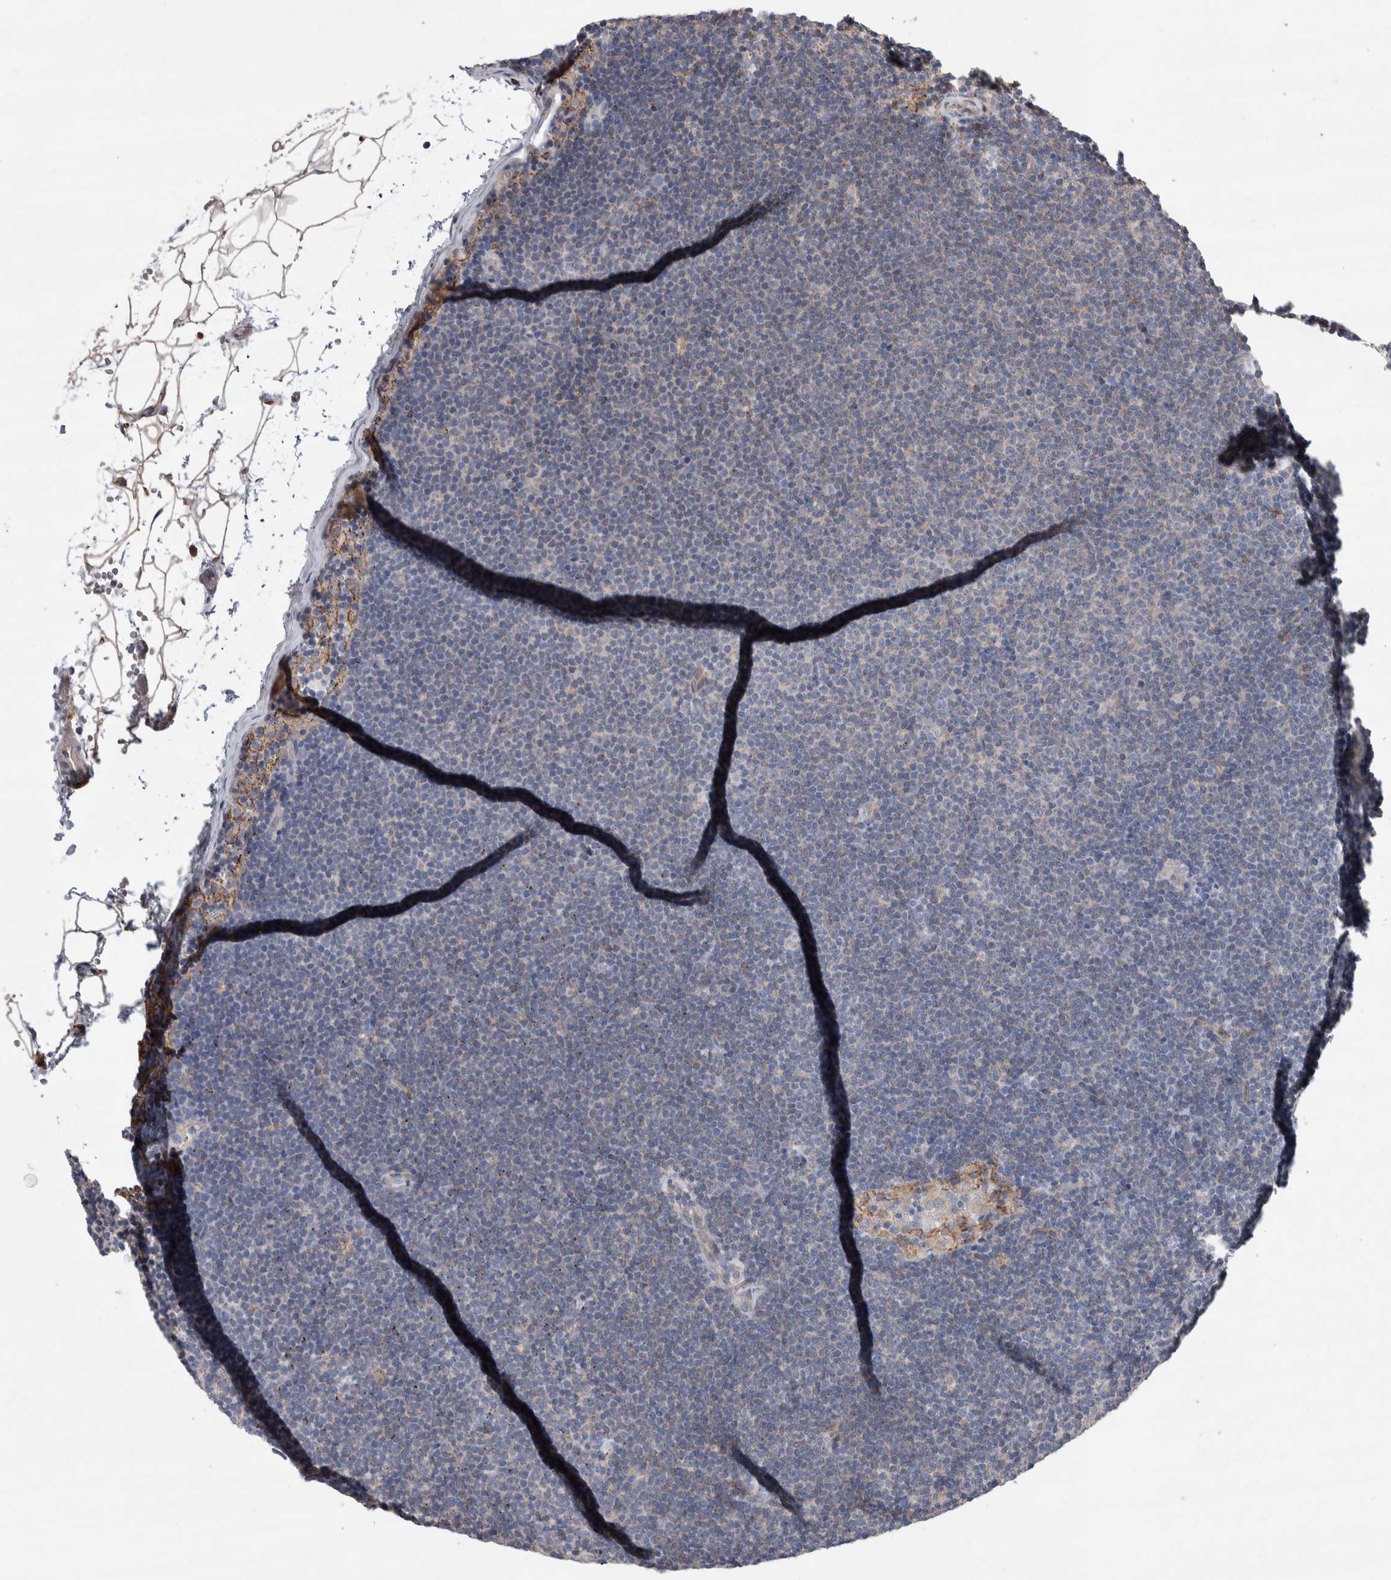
{"staining": {"intensity": "negative", "quantity": "none", "location": "none"}, "tissue": "lymphoma", "cell_type": "Tumor cells", "image_type": "cancer", "snomed": [{"axis": "morphology", "description": "Malignant lymphoma, non-Hodgkin's type, Low grade"}, {"axis": "topography", "description": "Lymph node"}], "caption": "Immunohistochemical staining of human low-grade malignant lymphoma, non-Hodgkin's type exhibits no significant expression in tumor cells.", "gene": "GCNA", "patient": {"sex": "female", "age": 53}}